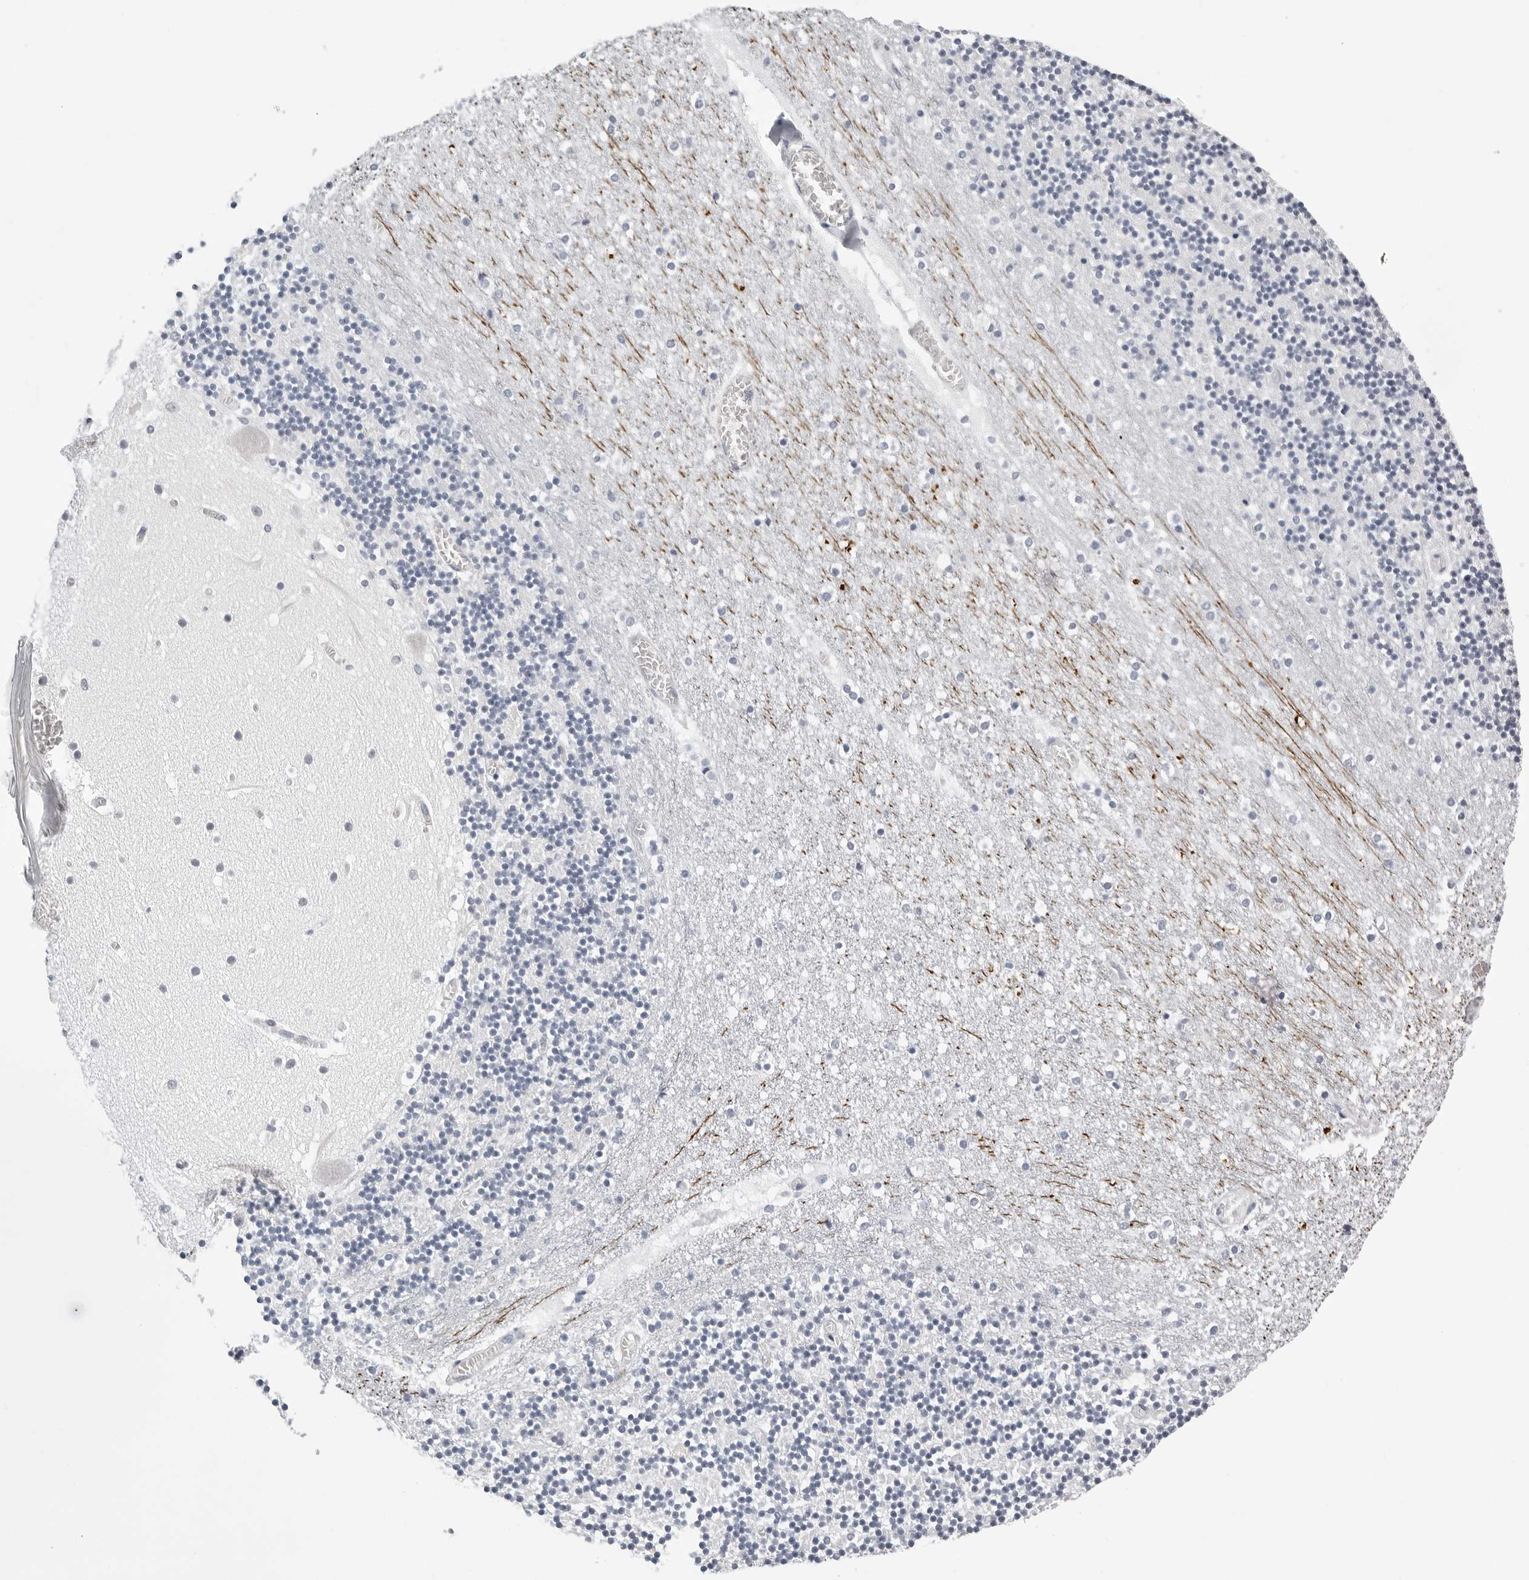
{"staining": {"intensity": "negative", "quantity": "none", "location": "none"}, "tissue": "cerebellum", "cell_type": "Cells in granular layer", "image_type": "normal", "snomed": [{"axis": "morphology", "description": "Normal tissue, NOS"}, {"axis": "topography", "description": "Cerebellum"}], "caption": "A high-resolution micrograph shows IHC staining of unremarkable cerebellum, which shows no significant positivity in cells in granular layer.", "gene": "ZNF502", "patient": {"sex": "female", "age": 28}}